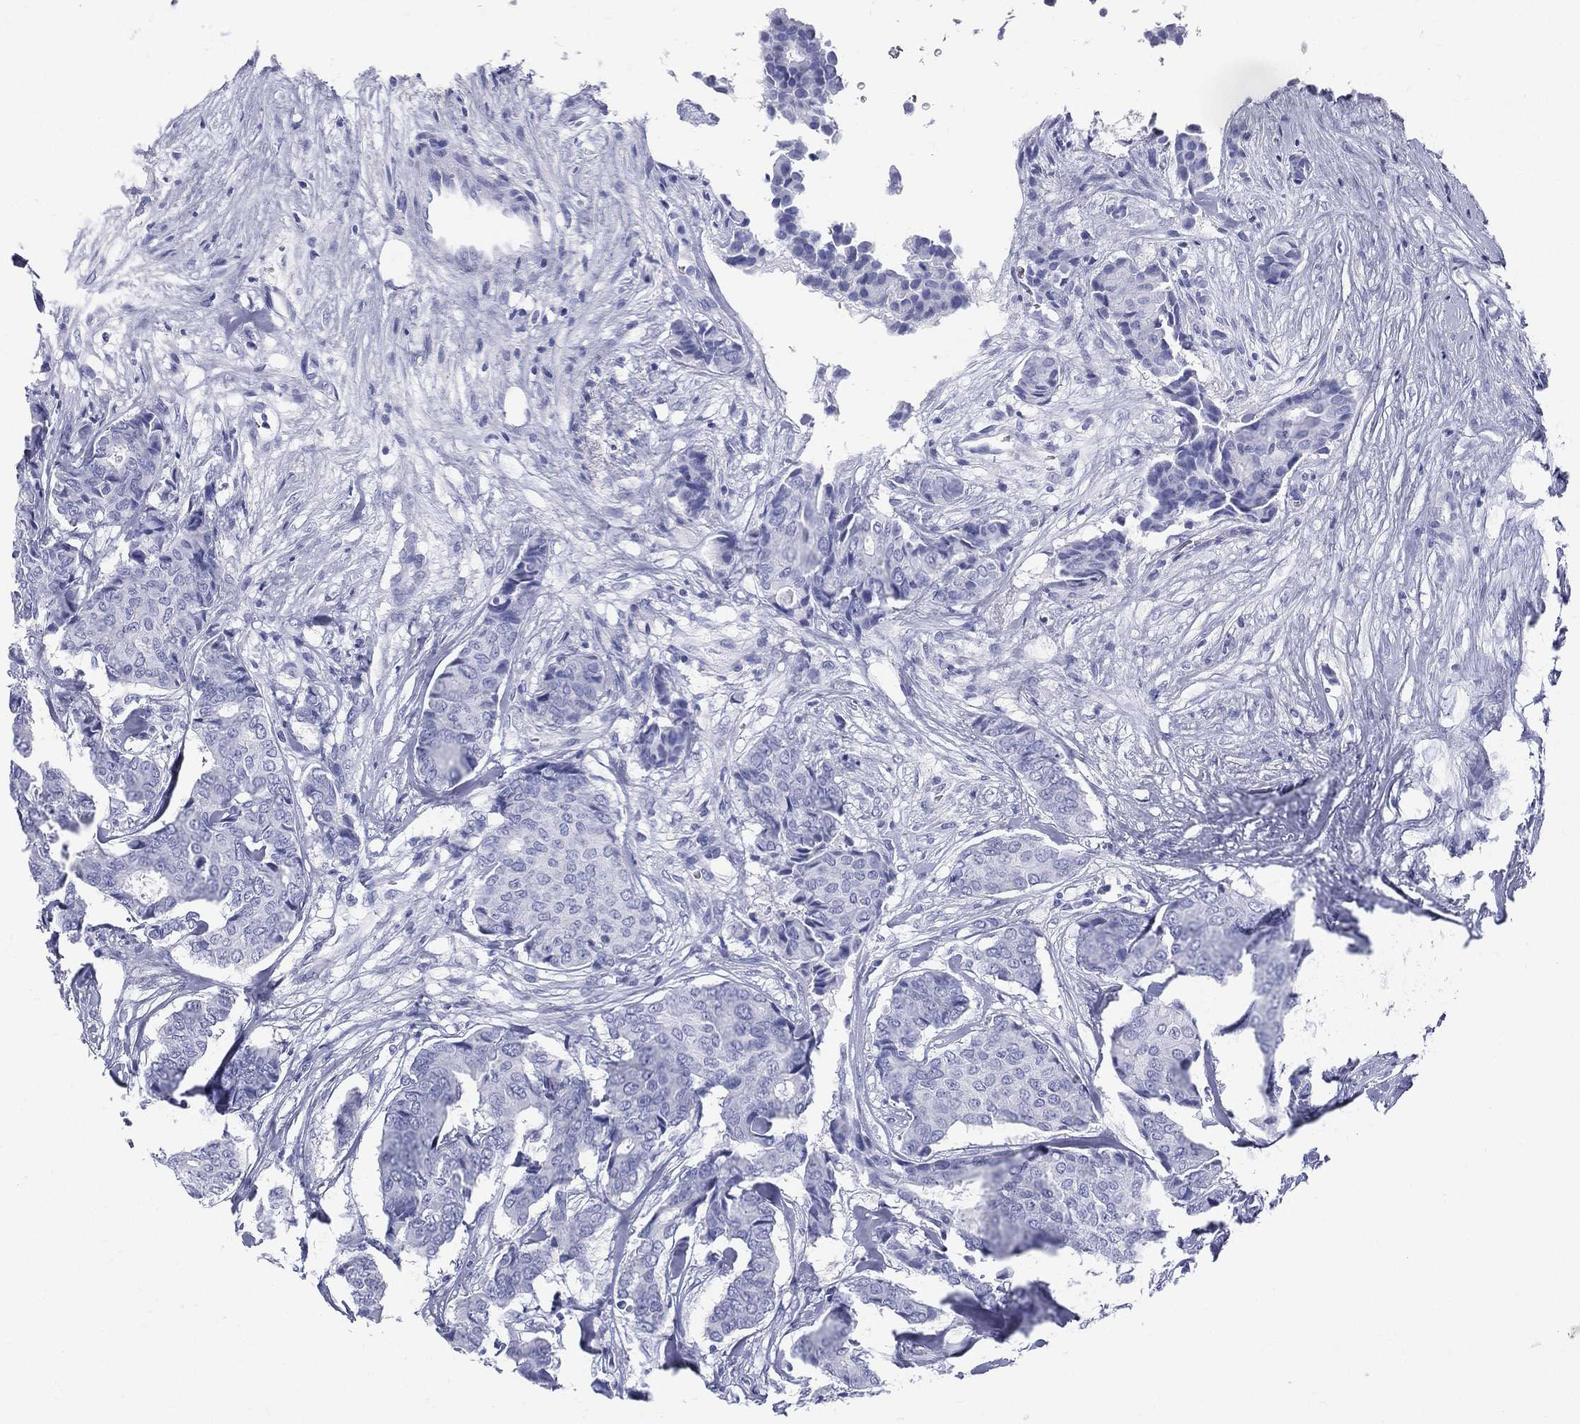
{"staining": {"intensity": "negative", "quantity": "none", "location": "none"}, "tissue": "breast cancer", "cell_type": "Tumor cells", "image_type": "cancer", "snomed": [{"axis": "morphology", "description": "Duct carcinoma"}, {"axis": "topography", "description": "Breast"}], "caption": "IHC histopathology image of neoplastic tissue: breast cancer (intraductal carcinoma) stained with DAB displays no significant protein expression in tumor cells.", "gene": "ETNPPL", "patient": {"sex": "female", "age": 75}}